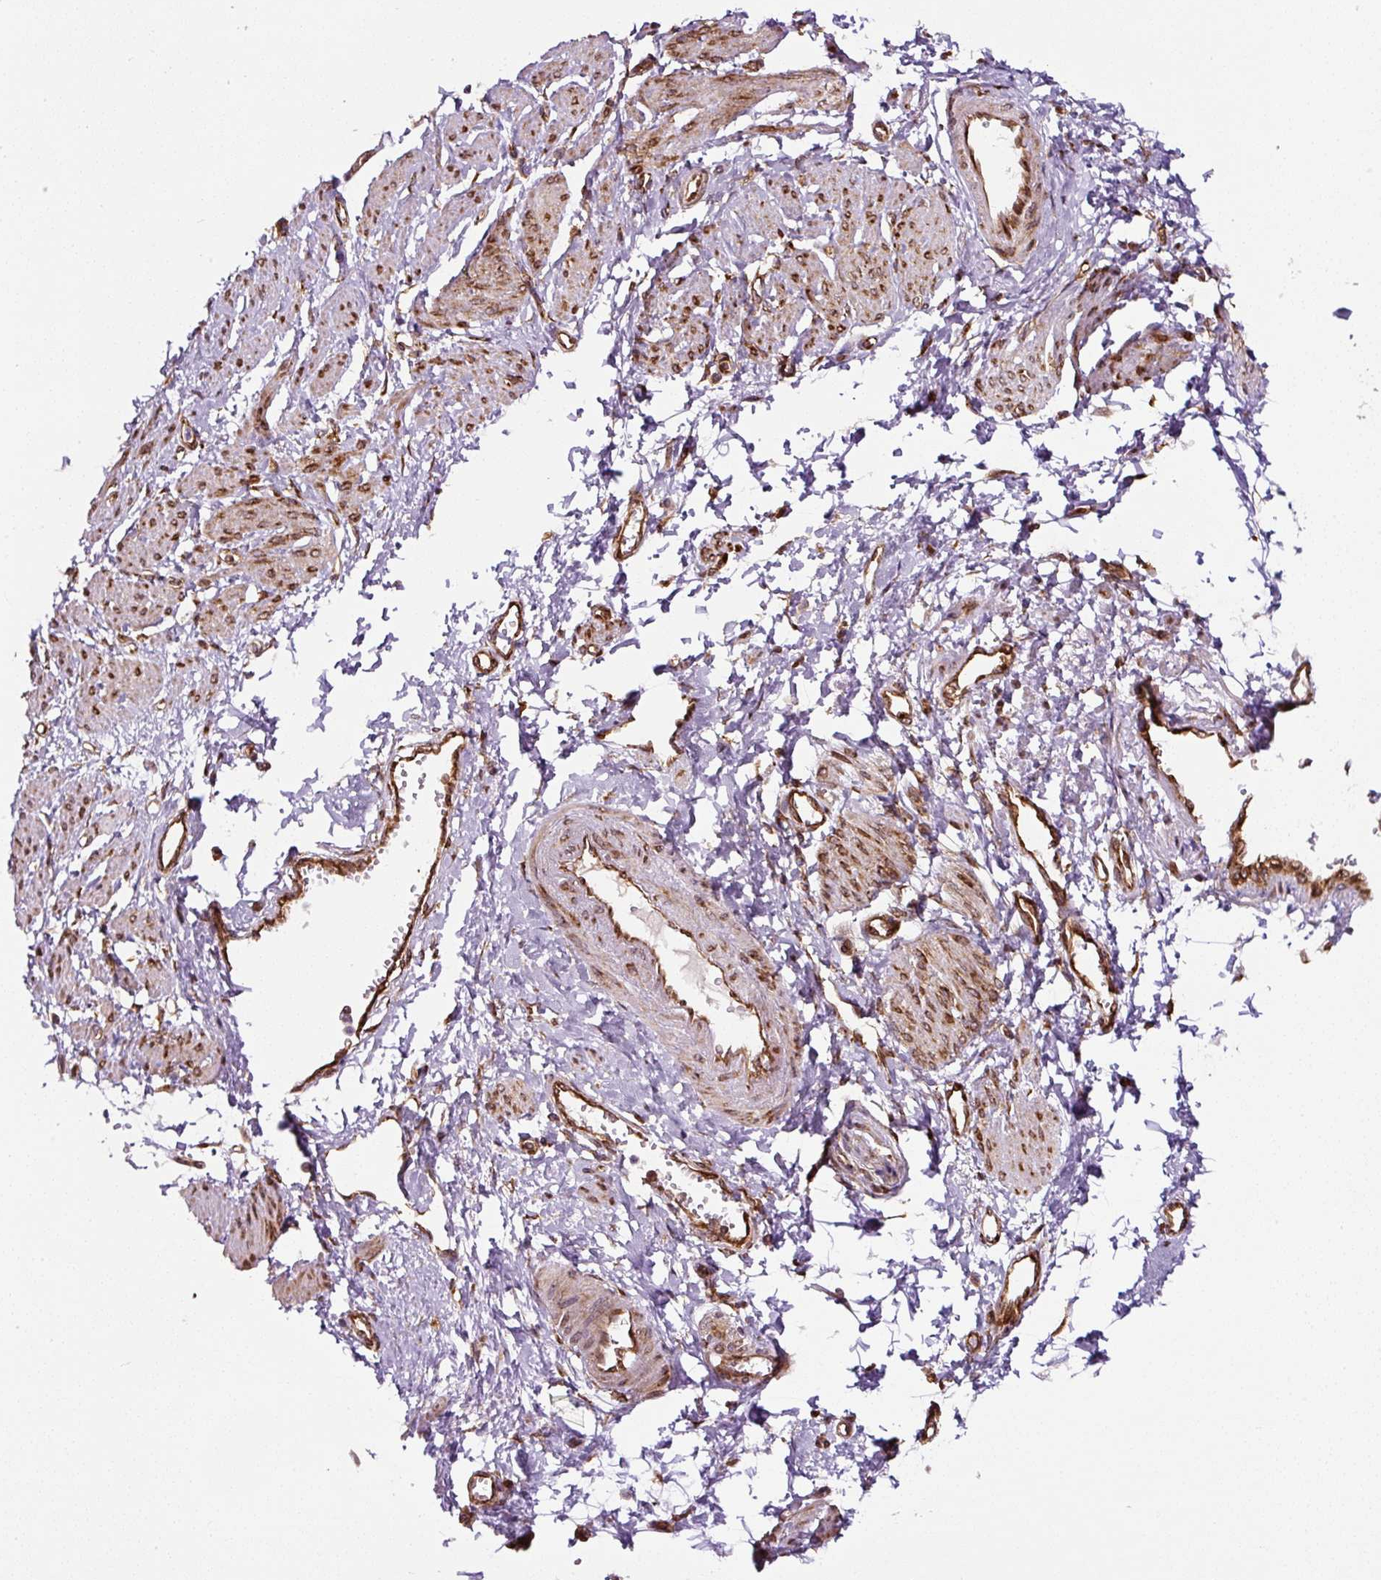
{"staining": {"intensity": "moderate", "quantity": ">75%", "location": "cytoplasmic/membranous"}, "tissue": "smooth muscle", "cell_type": "Smooth muscle cells", "image_type": "normal", "snomed": [{"axis": "morphology", "description": "Normal tissue, NOS"}, {"axis": "topography", "description": "Smooth muscle"}, {"axis": "topography", "description": "Uterus"}], "caption": "The immunohistochemical stain highlights moderate cytoplasmic/membranous positivity in smooth muscle cells of benign smooth muscle.", "gene": "KDM4E", "patient": {"sex": "female", "age": 39}}